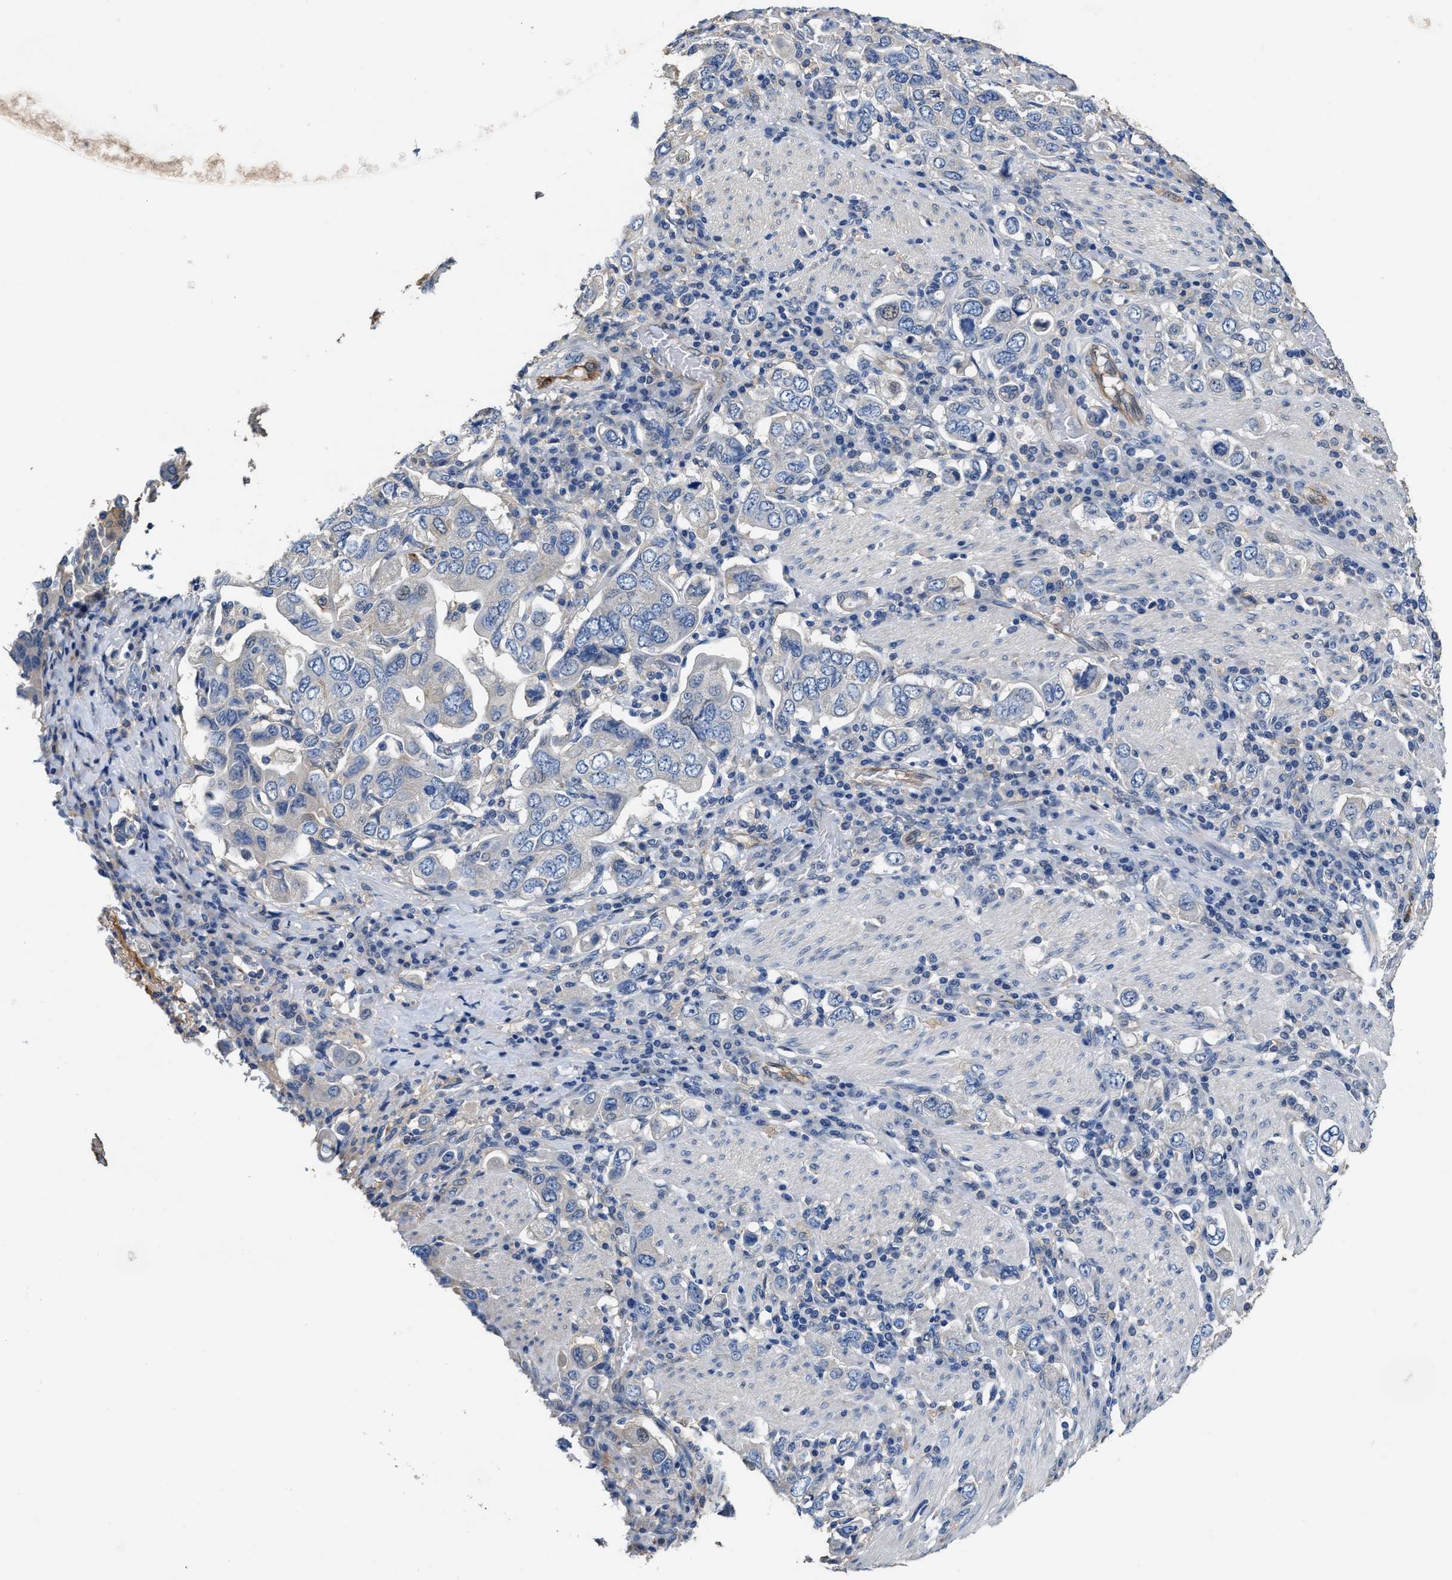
{"staining": {"intensity": "negative", "quantity": "none", "location": "none"}, "tissue": "stomach cancer", "cell_type": "Tumor cells", "image_type": "cancer", "snomed": [{"axis": "morphology", "description": "Adenocarcinoma, NOS"}, {"axis": "topography", "description": "Stomach, upper"}], "caption": "This is a histopathology image of immunohistochemistry staining of adenocarcinoma (stomach), which shows no expression in tumor cells.", "gene": "PEG10", "patient": {"sex": "male", "age": 62}}